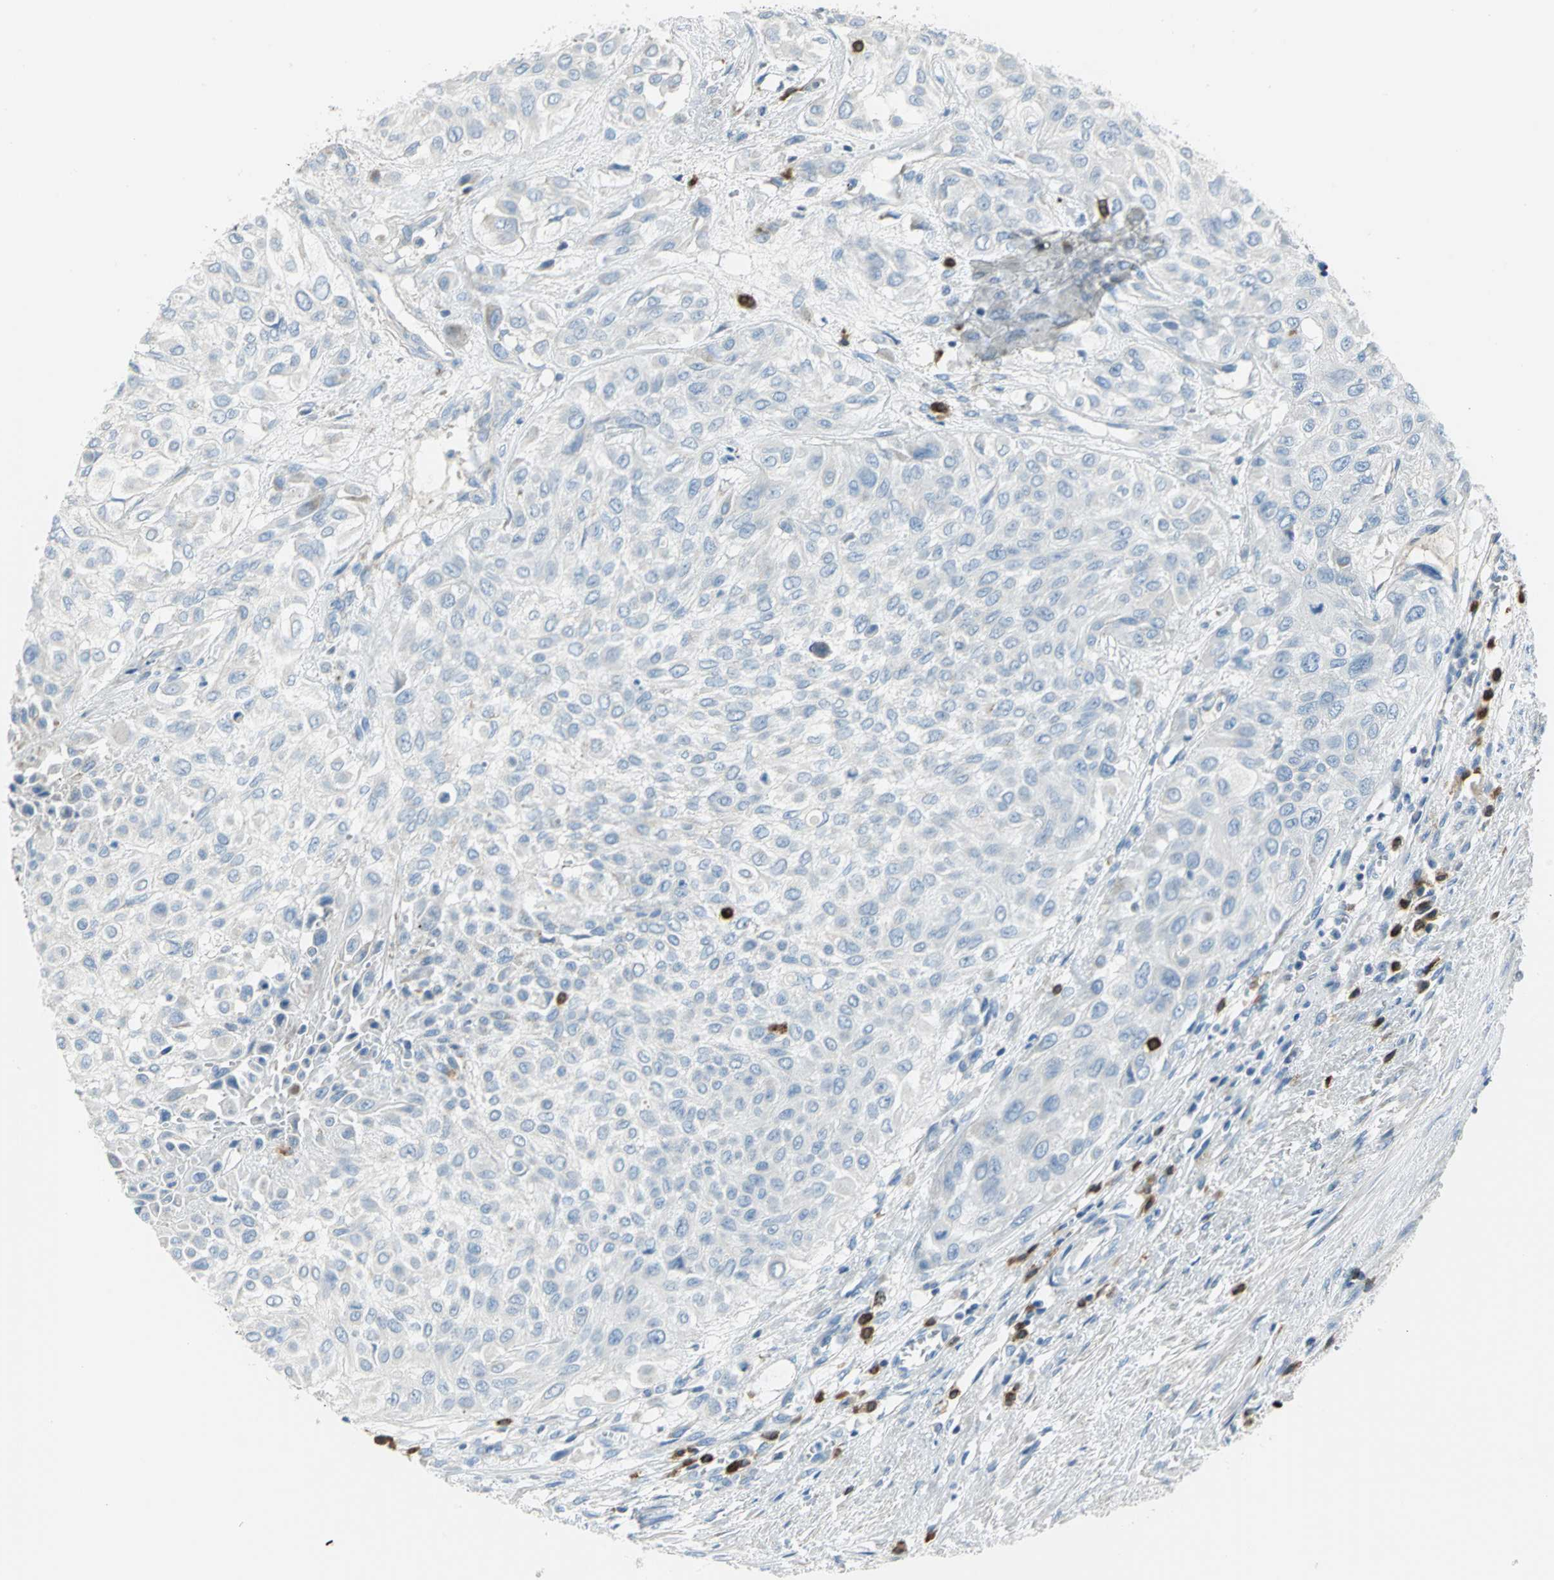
{"staining": {"intensity": "negative", "quantity": "none", "location": "none"}, "tissue": "urothelial cancer", "cell_type": "Tumor cells", "image_type": "cancer", "snomed": [{"axis": "morphology", "description": "Urothelial carcinoma, High grade"}, {"axis": "topography", "description": "Urinary bladder"}], "caption": "Immunohistochemical staining of urothelial cancer exhibits no significant positivity in tumor cells.", "gene": "ALOX15", "patient": {"sex": "male", "age": 57}}